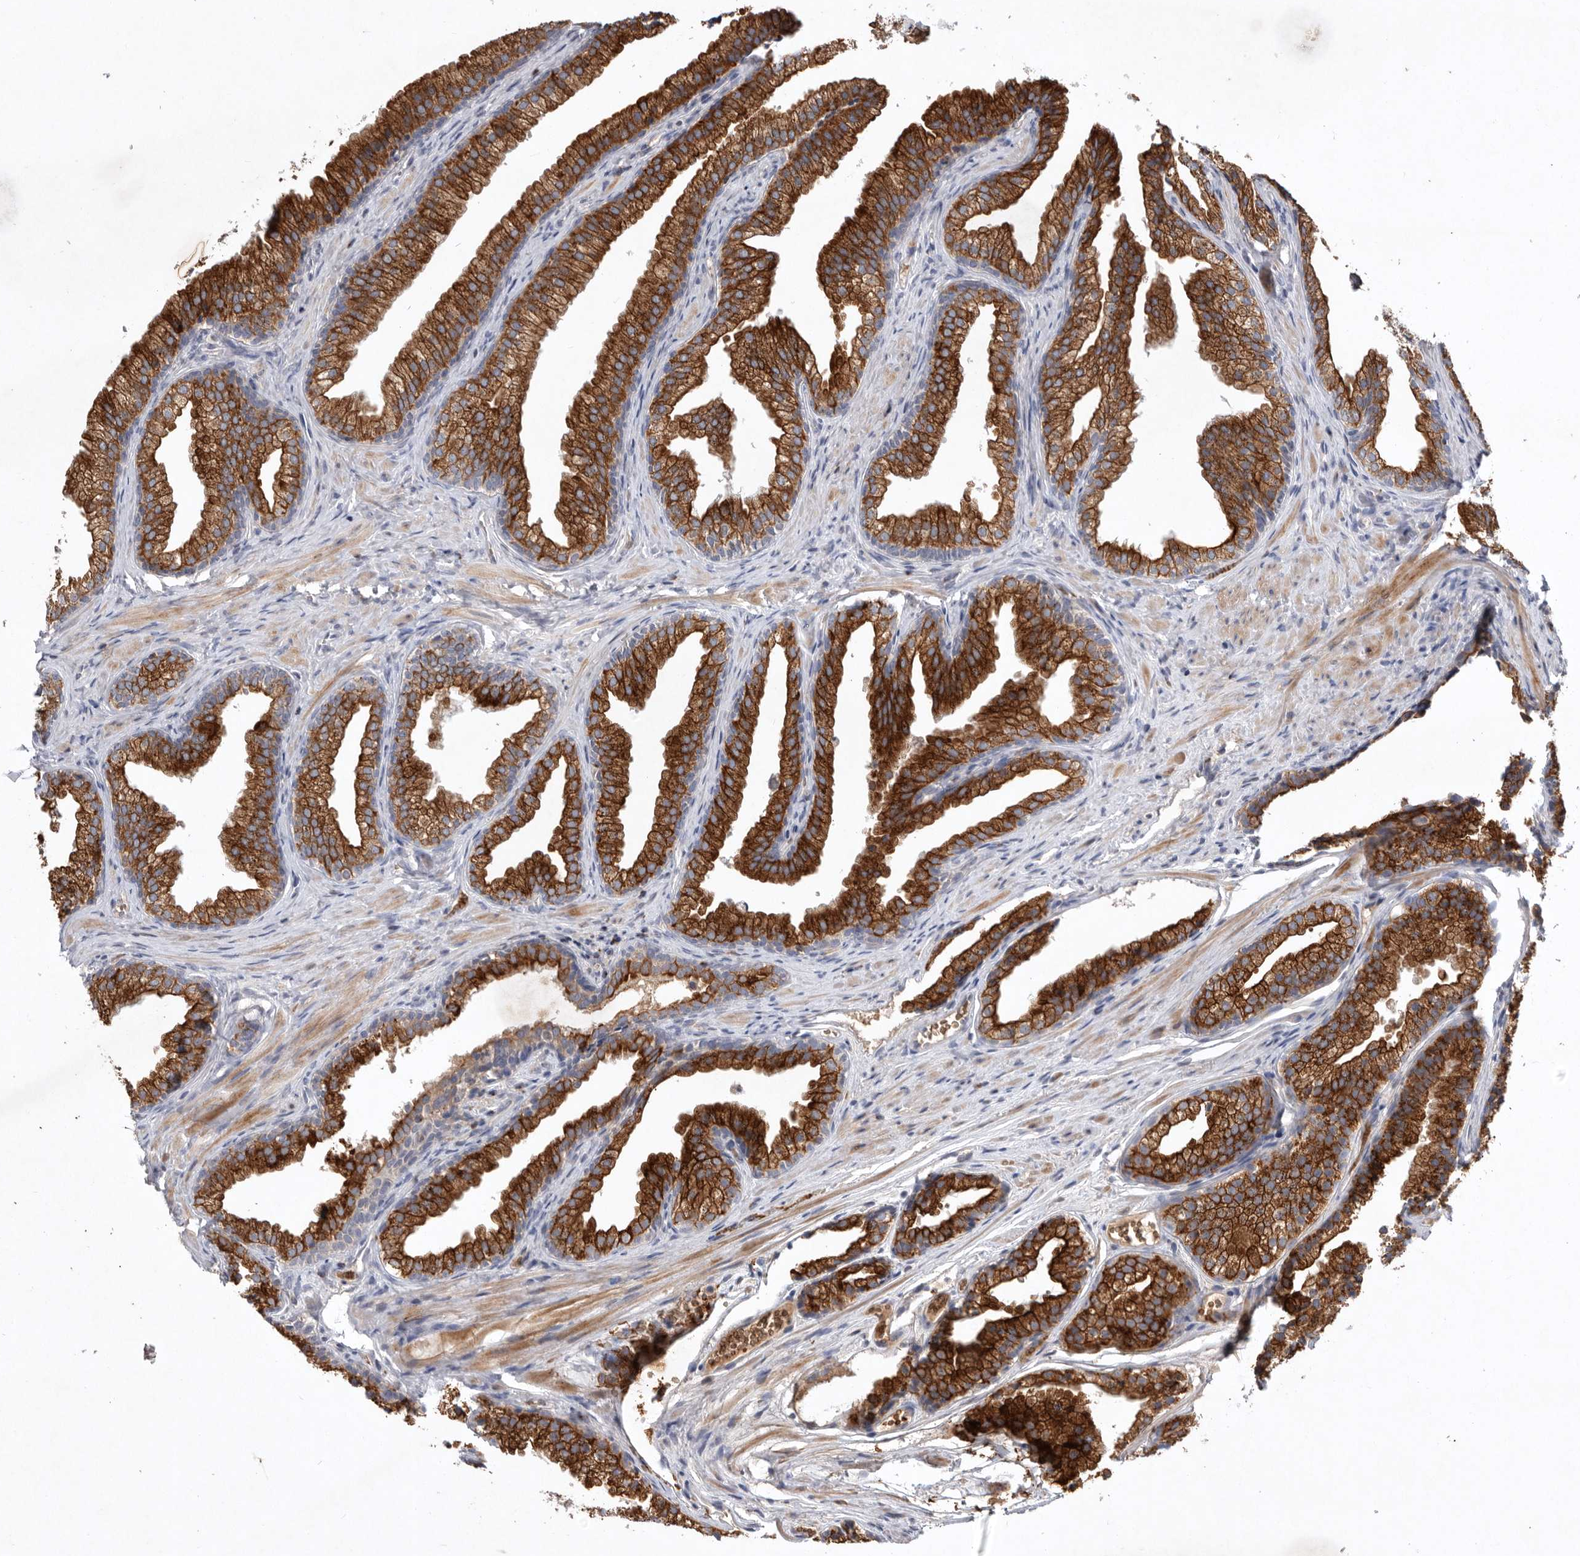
{"staining": {"intensity": "strong", "quantity": ">75%", "location": "cytoplasmic/membranous"}, "tissue": "prostate", "cell_type": "Glandular cells", "image_type": "normal", "snomed": [{"axis": "morphology", "description": "Normal tissue, NOS"}, {"axis": "topography", "description": "Prostate"}], "caption": "Immunohistochemistry (DAB) staining of unremarkable prostate exhibits strong cytoplasmic/membranous protein positivity in approximately >75% of glandular cells. (Stains: DAB in brown, nuclei in blue, Microscopy: brightfield microscopy at high magnification).", "gene": "TNFSF14", "patient": {"sex": "male", "age": 76}}